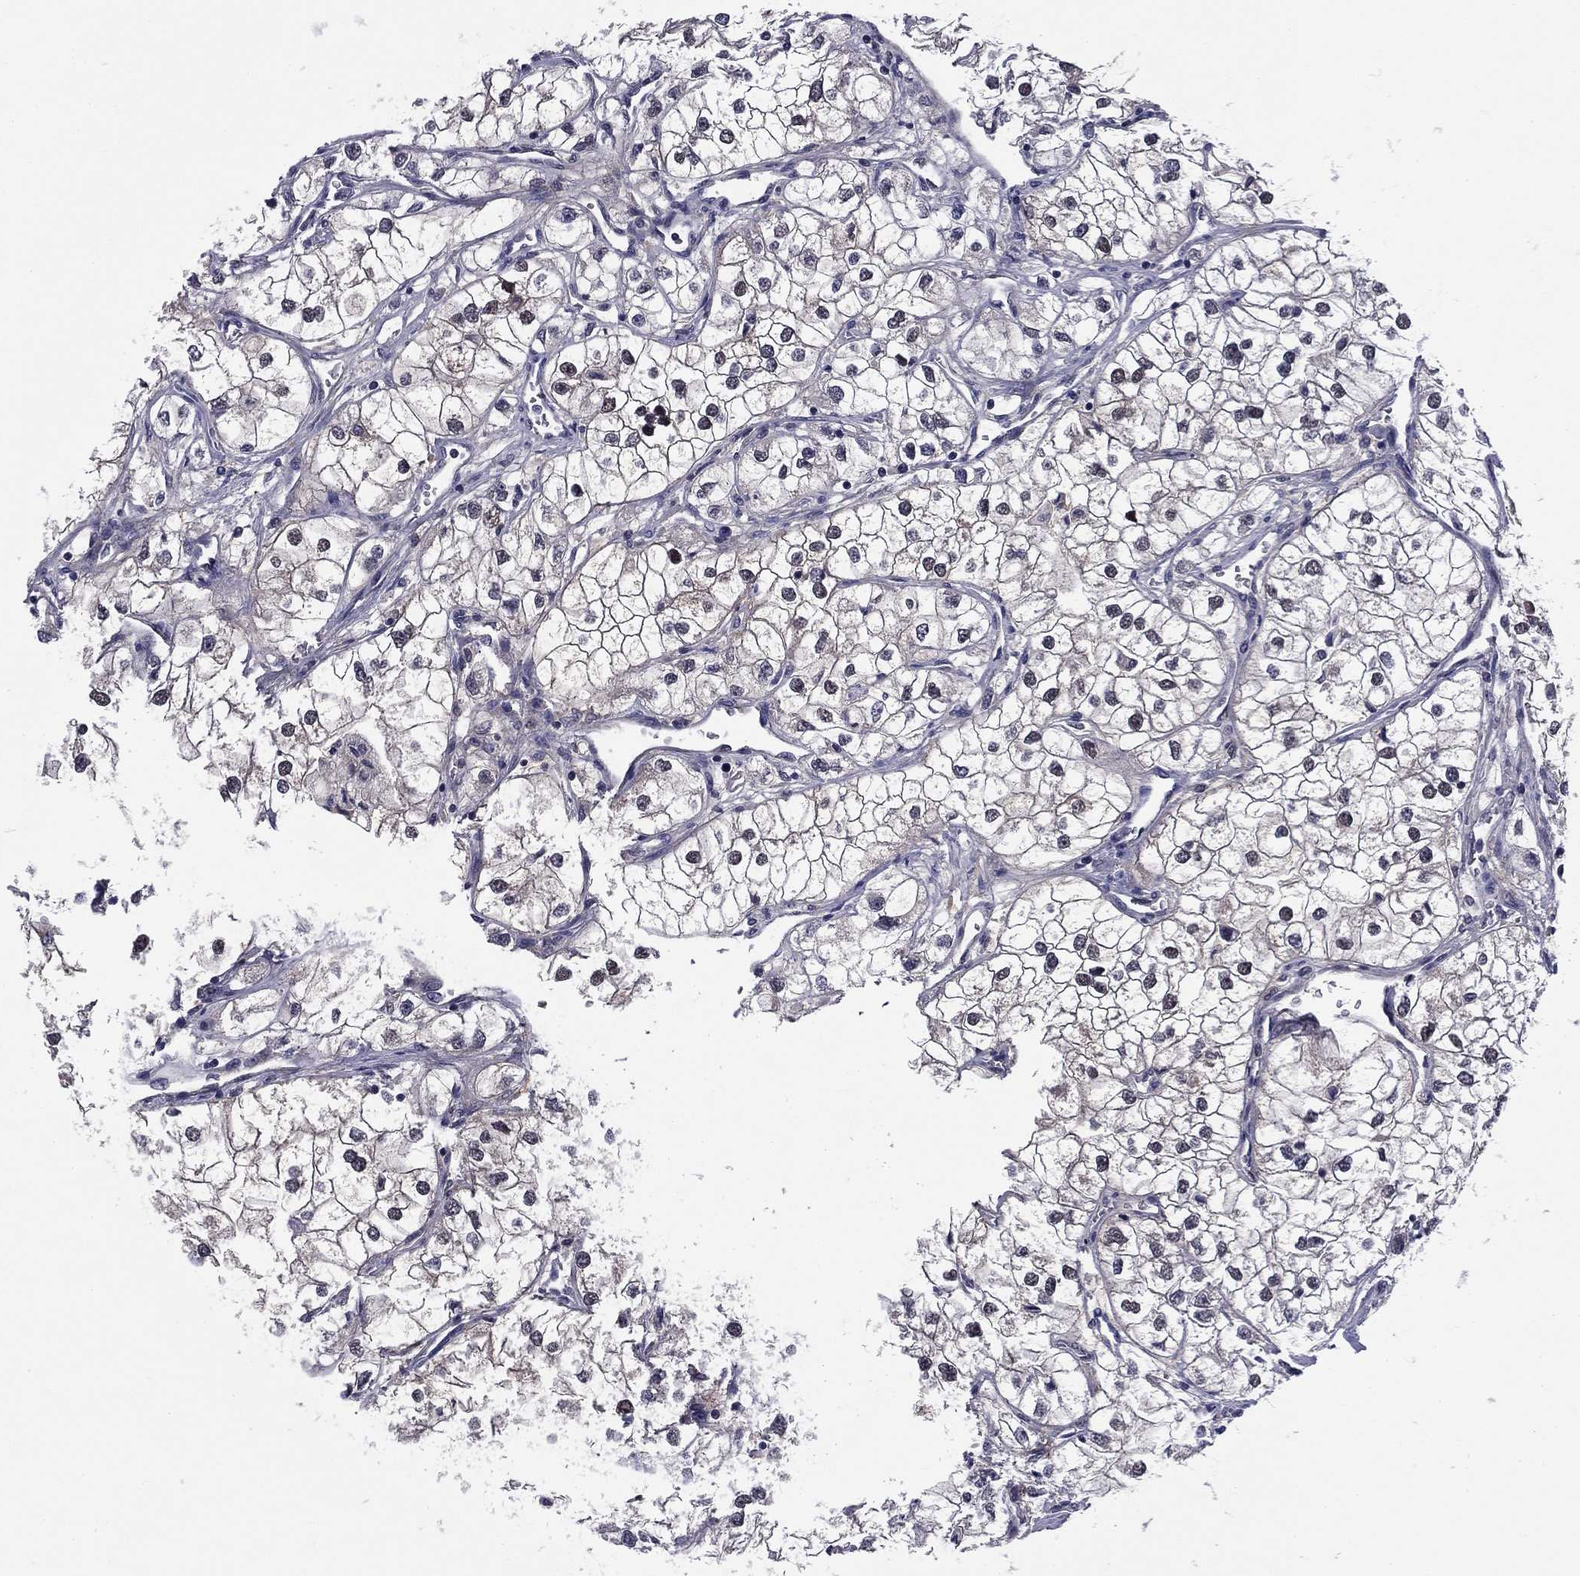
{"staining": {"intensity": "negative", "quantity": "none", "location": "none"}, "tissue": "renal cancer", "cell_type": "Tumor cells", "image_type": "cancer", "snomed": [{"axis": "morphology", "description": "Adenocarcinoma, NOS"}, {"axis": "topography", "description": "Kidney"}], "caption": "This is a micrograph of immunohistochemistry (IHC) staining of renal cancer, which shows no staining in tumor cells. The staining is performed using DAB (3,3'-diaminobenzidine) brown chromogen with nuclei counter-stained in using hematoxylin.", "gene": "REXO5", "patient": {"sex": "male", "age": 59}}